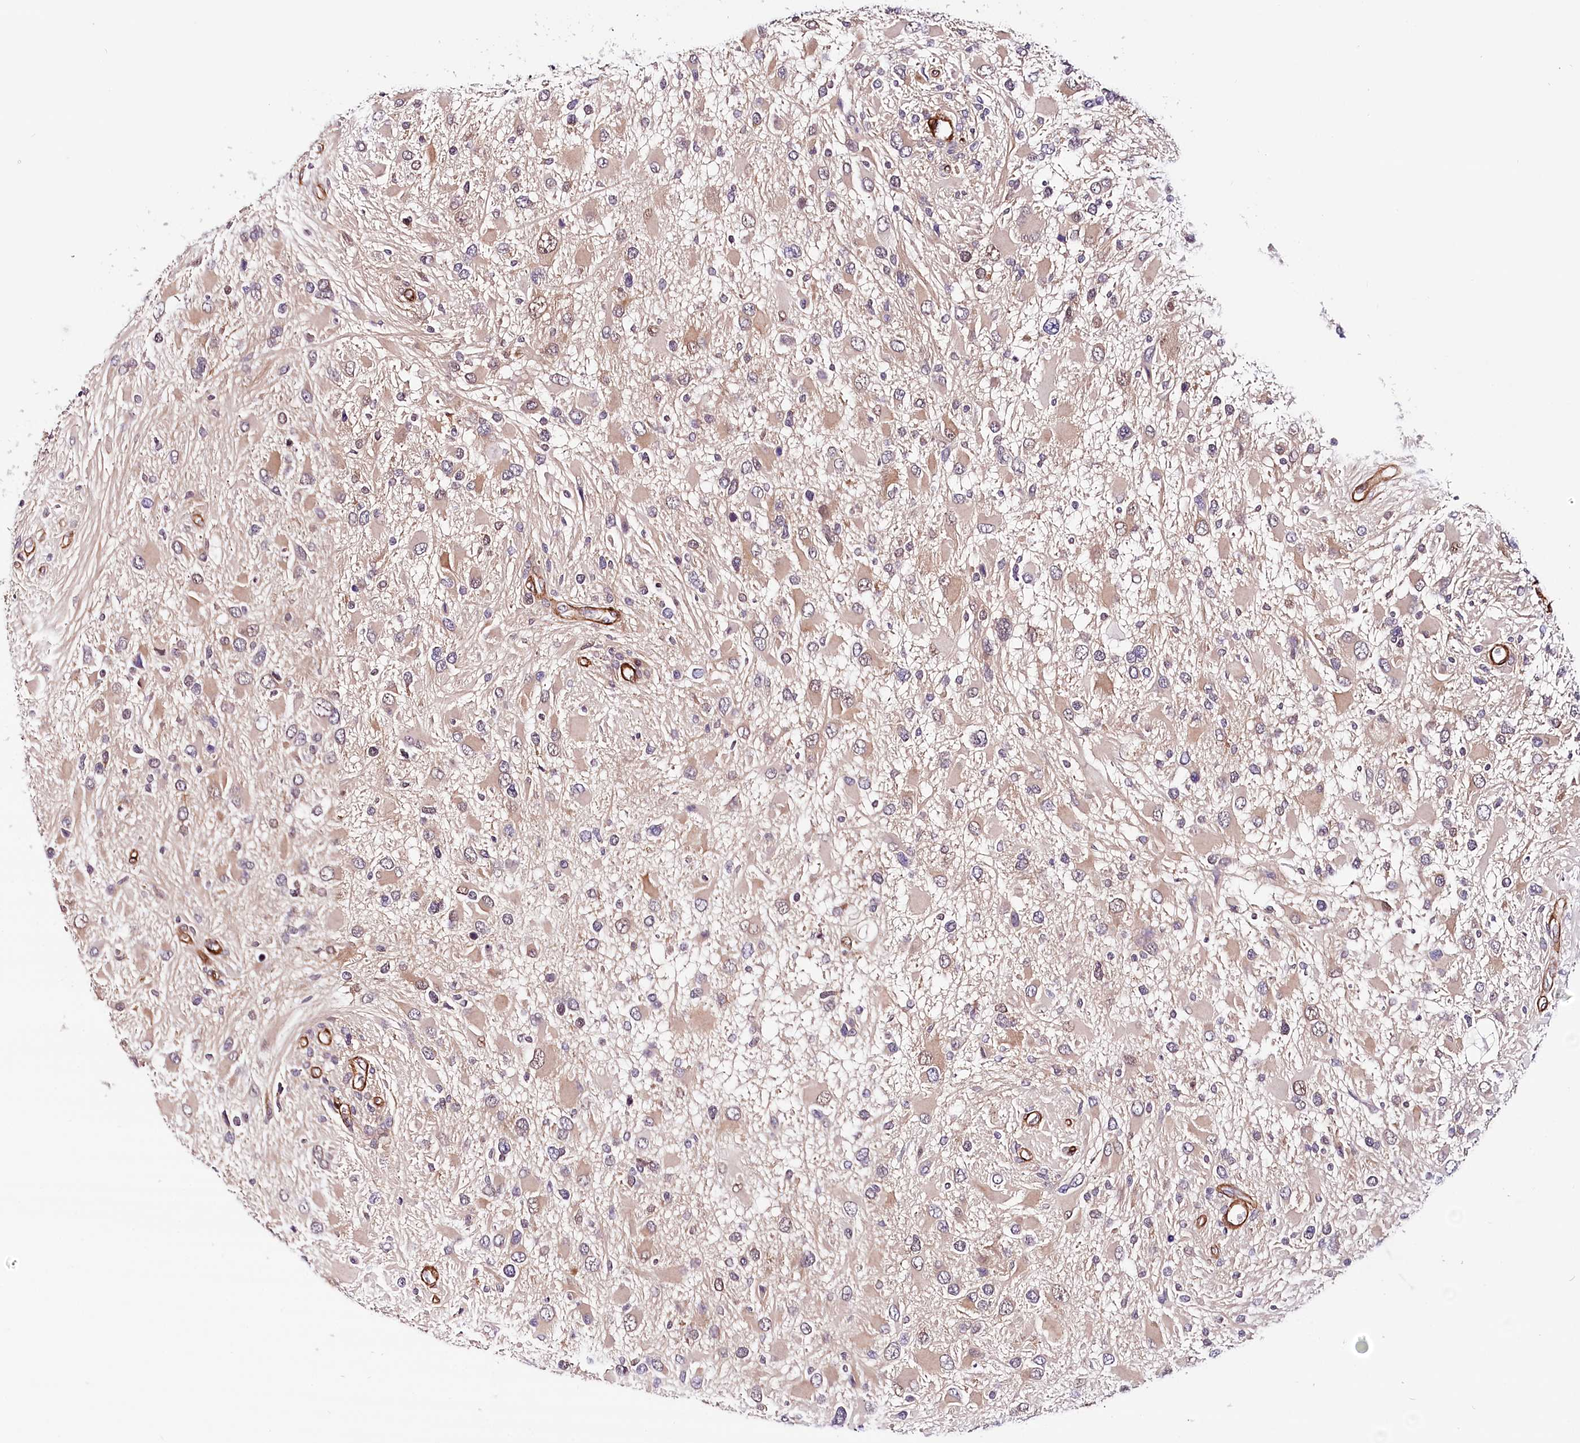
{"staining": {"intensity": "weak", "quantity": "25%-75%", "location": "cytoplasmic/membranous"}, "tissue": "glioma", "cell_type": "Tumor cells", "image_type": "cancer", "snomed": [{"axis": "morphology", "description": "Glioma, malignant, High grade"}, {"axis": "topography", "description": "Brain"}], "caption": "Glioma stained for a protein (brown) exhibits weak cytoplasmic/membranous positive expression in about 25%-75% of tumor cells.", "gene": "PPP2R5B", "patient": {"sex": "male", "age": 53}}